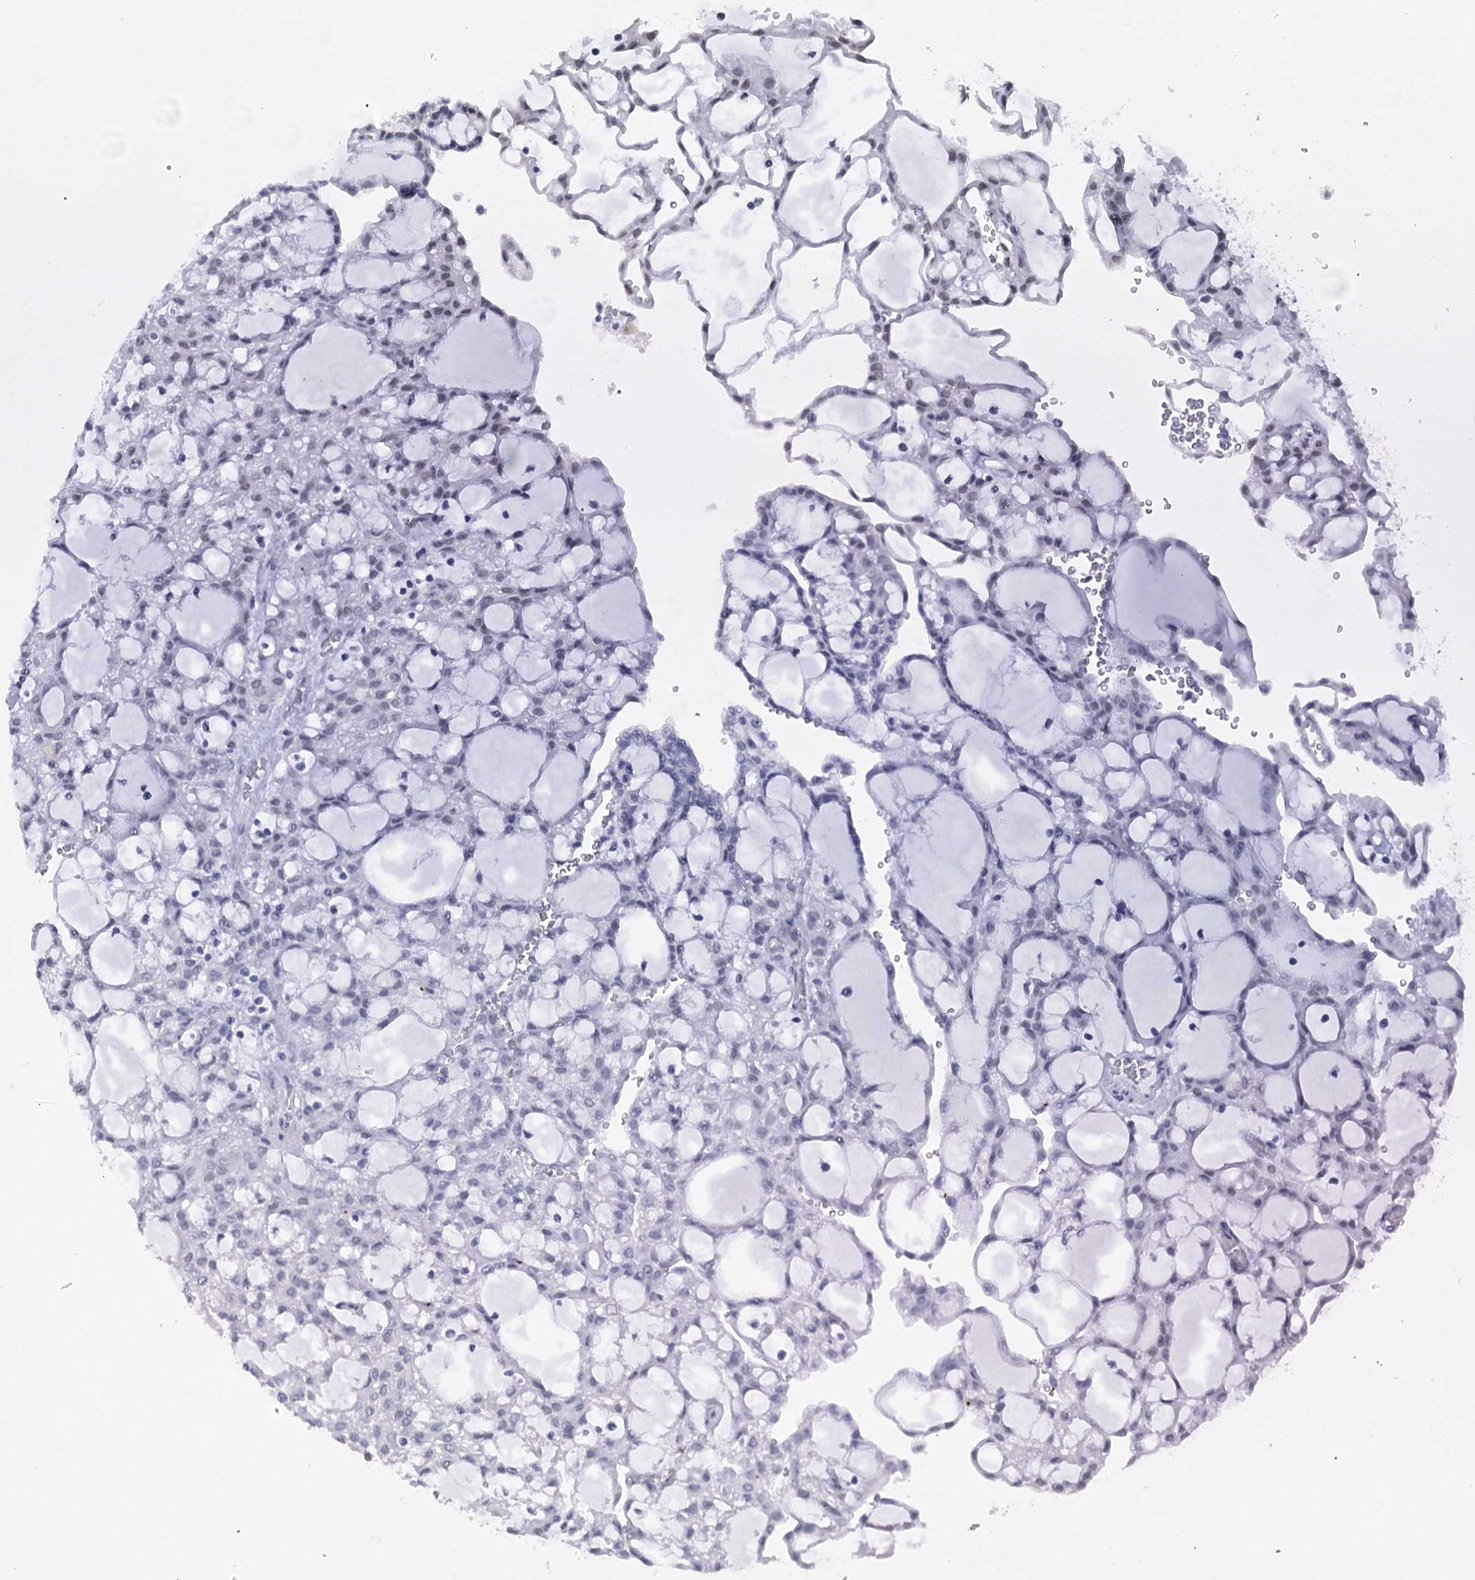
{"staining": {"intensity": "negative", "quantity": "none", "location": "none"}, "tissue": "renal cancer", "cell_type": "Tumor cells", "image_type": "cancer", "snomed": [{"axis": "morphology", "description": "Adenocarcinoma, NOS"}, {"axis": "topography", "description": "Kidney"}], "caption": "Immunohistochemical staining of renal adenocarcinoma reveals no significant positivity in tumor cells.", "gene": "HNRNPA0", "patient": {"sex": "male", "age": 63}}